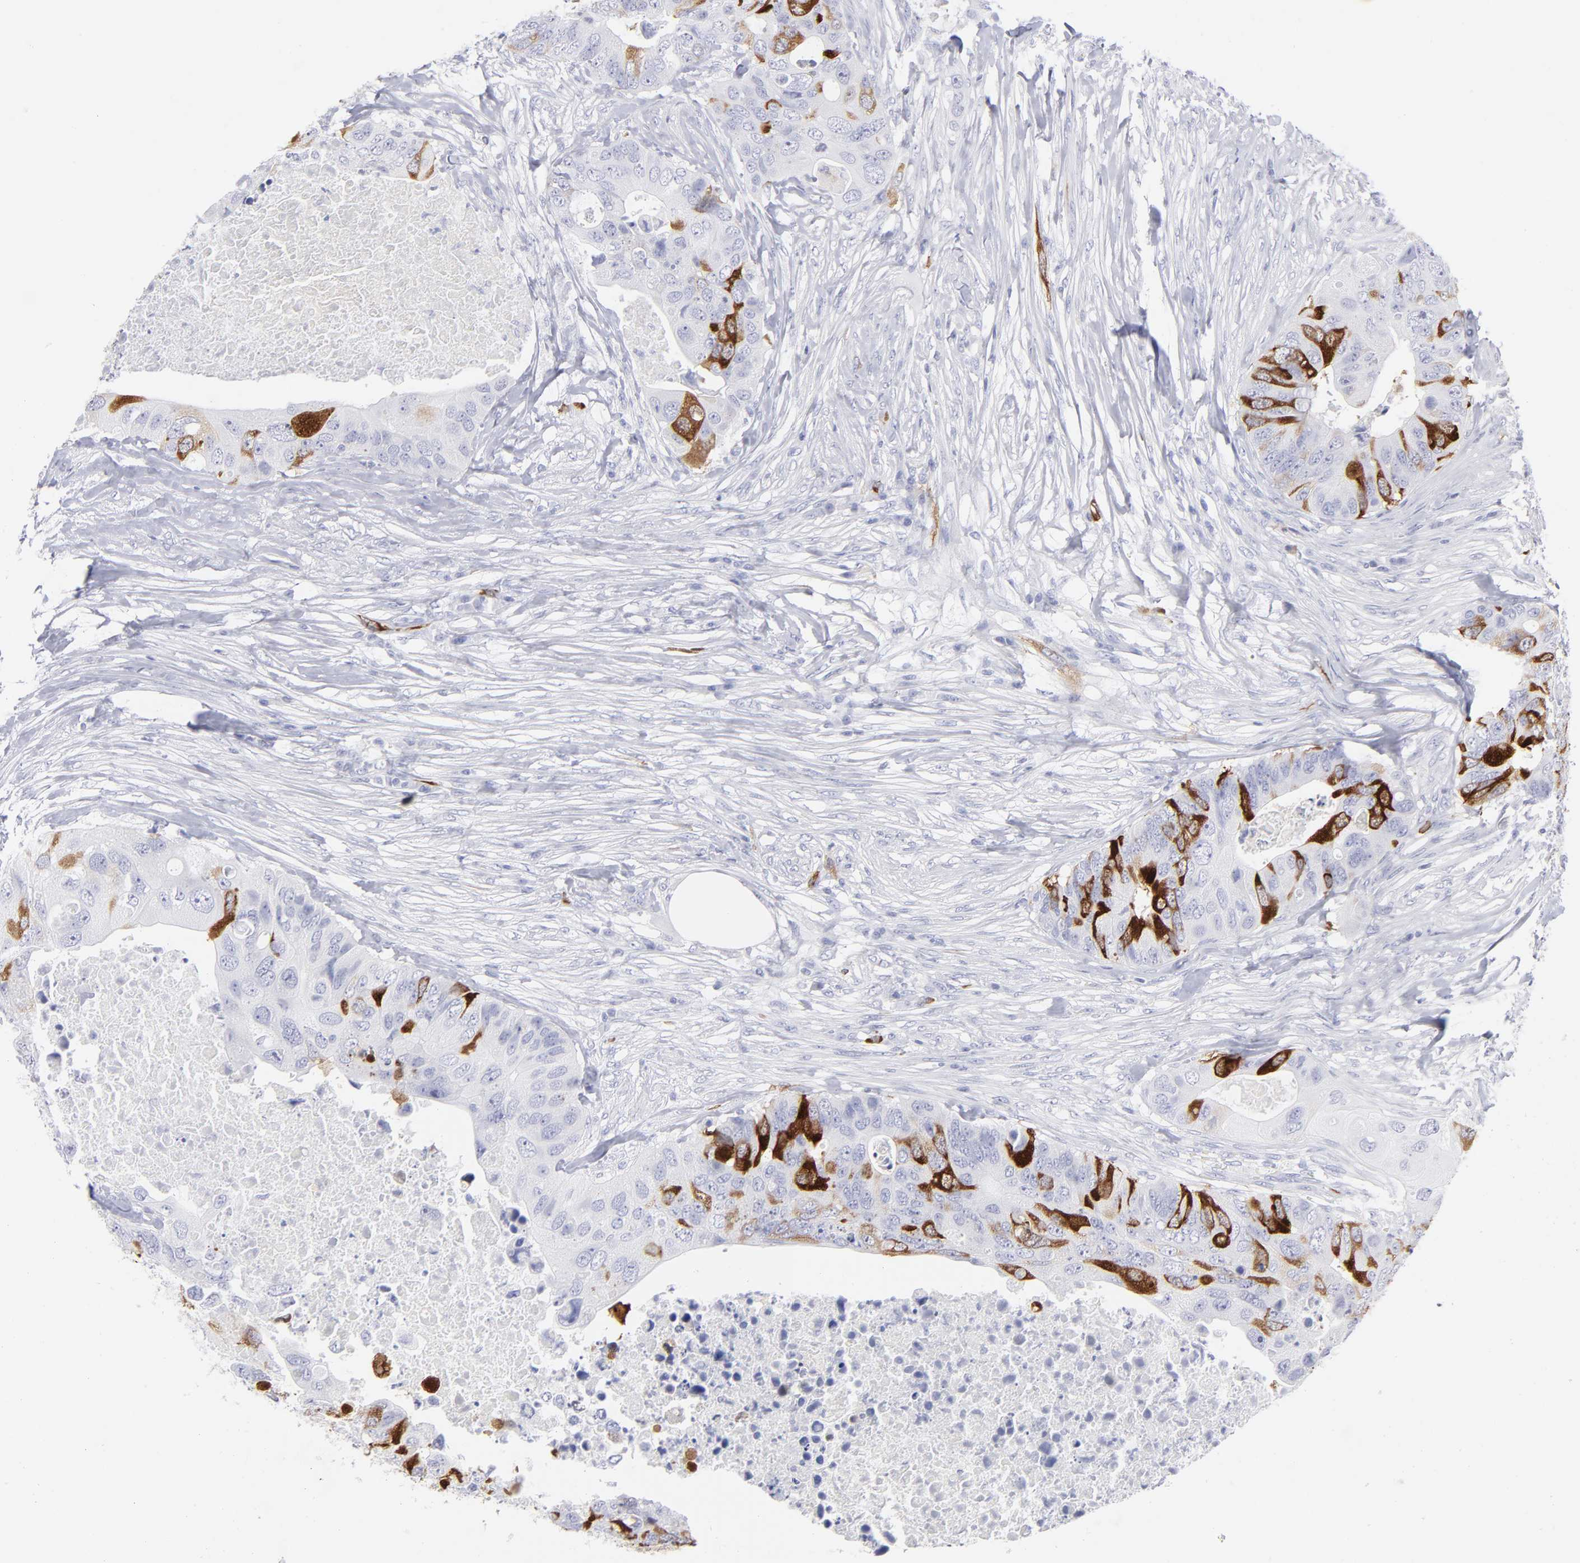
{"staining": {"intensity": "strong", "quantity": "<25%", "location": "cytoplasmic/membranous"}, "tissue": "colorectal cancer", "cell_type": "Tumor cells", "image_type": "cancer", "snomed": [{"axis": "morphology", "description": "Adenocarcinoma, NOS"}, {"axis": "topography", "description": "Colon"}], "caption": "Immunohistochemical staining of colorectal adenocarcinoma demonstrates medium levels of strong cytoplasmic/membranous expression in about <25% of tumor cells.", "gene": "CCNB1", "patient": {"sex": "male", "age": 71}}